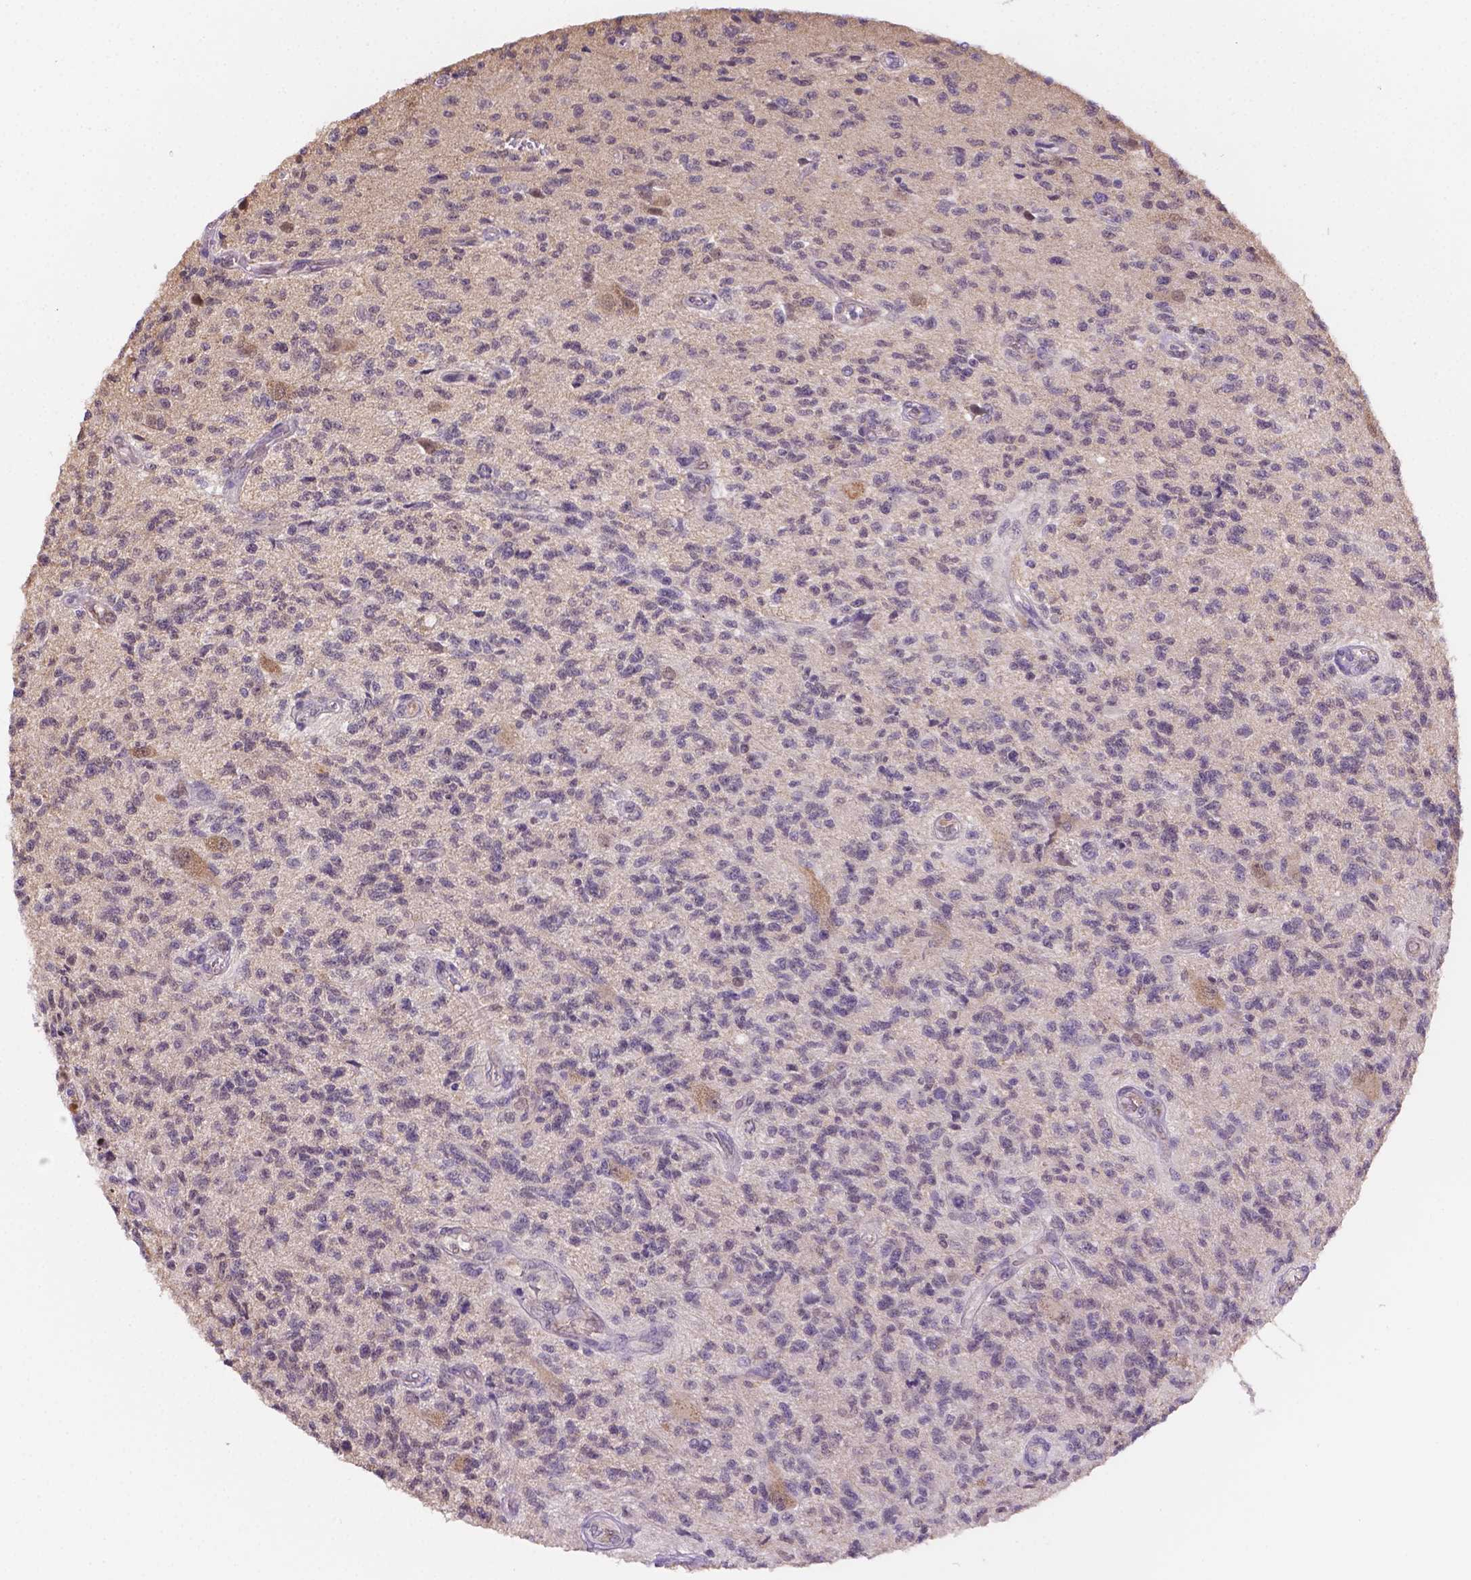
{"staining": {"intensity": "negative", "quantity": "none", "location": "none"}, "tissue": "glioma", "cell_type": "Tumor cells", "image_type": "cancer", "snomed": [{"axis": "morphology", "description": "Glioma, malignant, High grade"}, {"axis": "topography", "description": "Brain"}], "caption": "IHC image of neoplastic tissue: glioma stained with DAB (3,3'-diaminobenzidine) shows no significant protein positivity in tumor cells.", "gene": "NXPE2", "patient": {"sex": "male", "age": 56}}